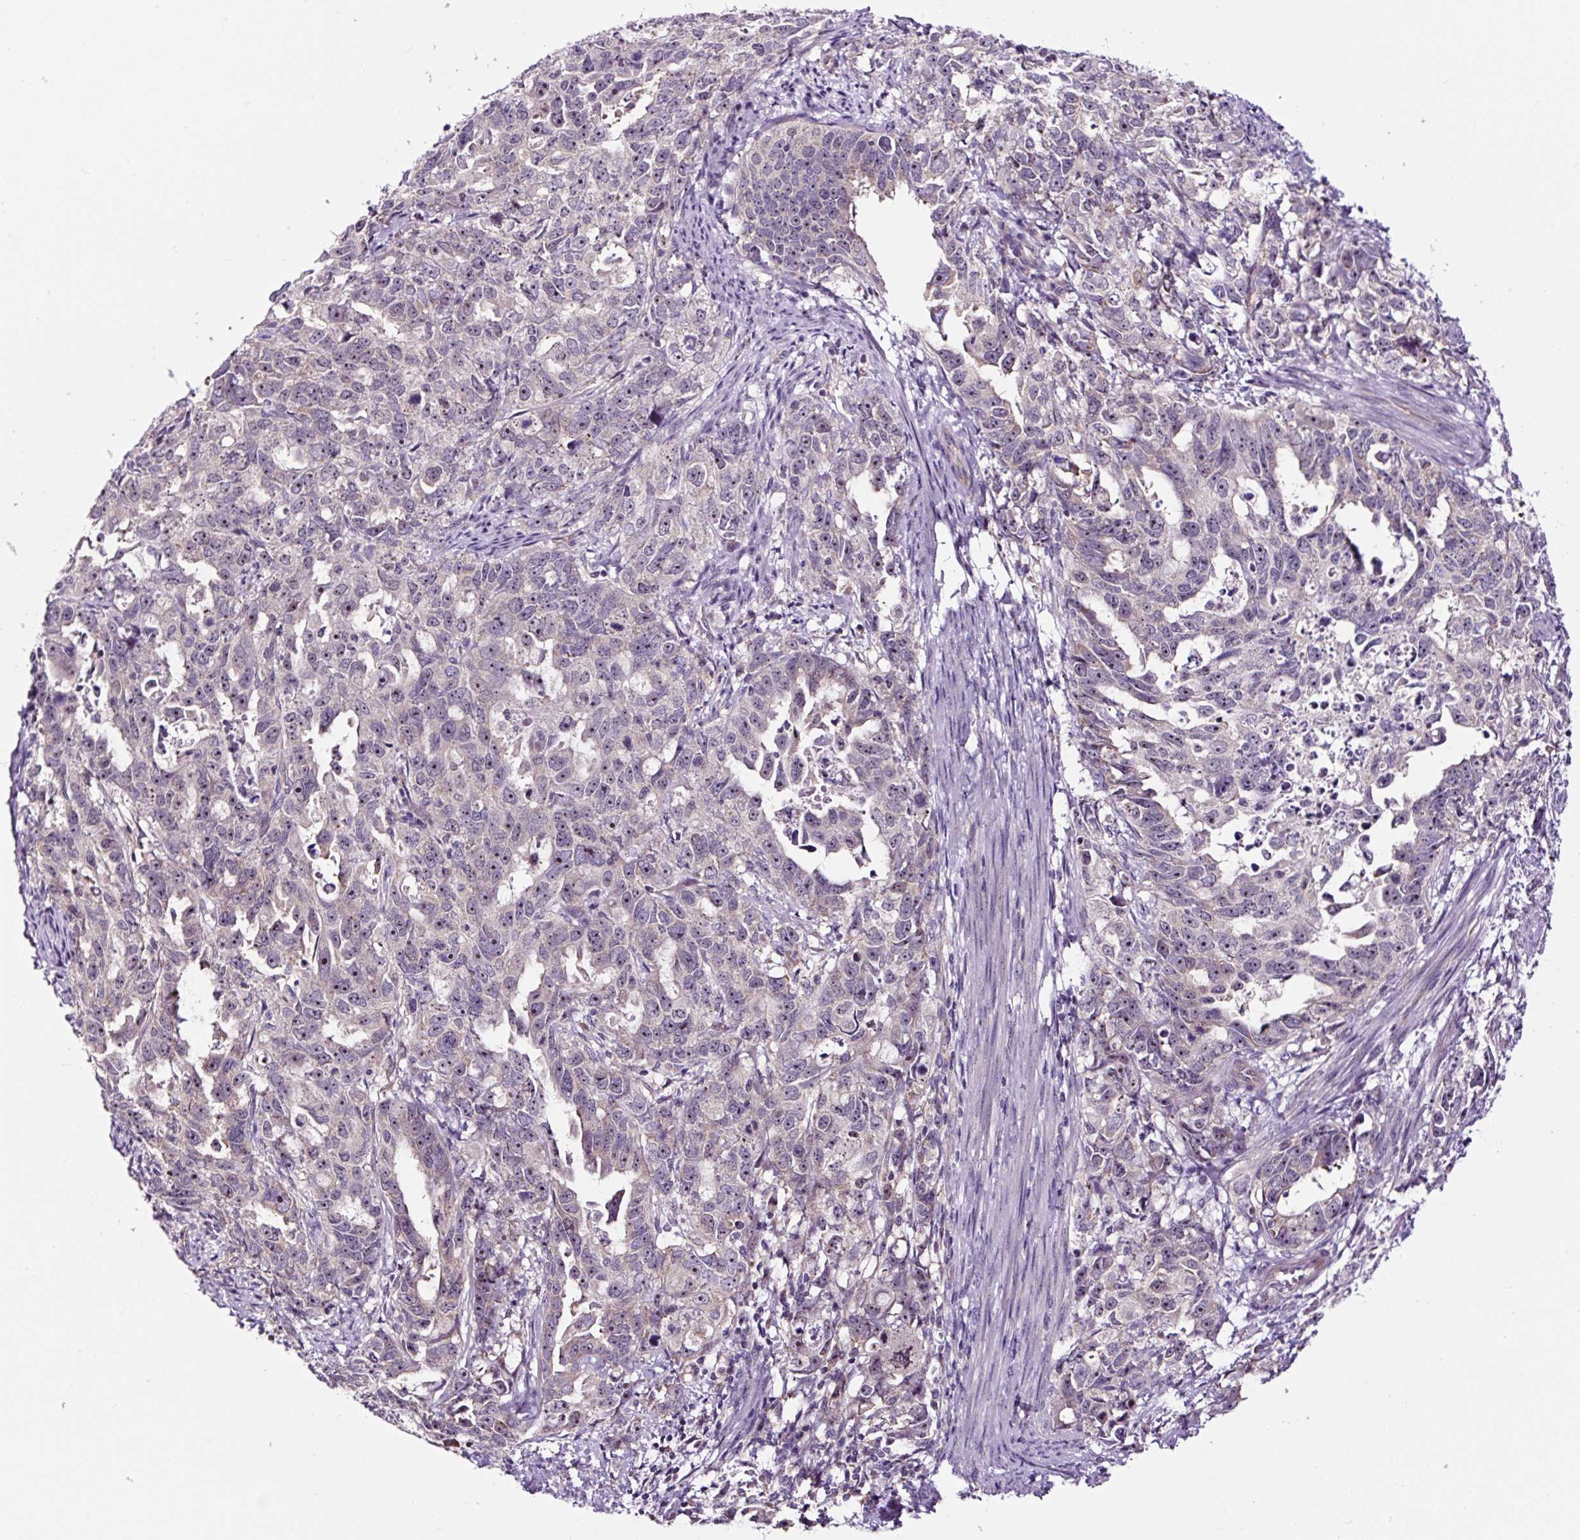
{"staining": {"intensity": "negative", "quantity": "none", "location": "none"}, "tissue": "endometrial cancer", "cell_type": "Tumor cells", "image_type": "cancer", "snomed": [{"axis": "morphology", "description": "Adenocarcinoma, NOS"}, {"axis": "topography", "description": "Endometrium"}], "caption": "IHC micrograph of human endometrial cancer stained for a protein (brown), which demonstrates no positivity in tumor cells.", "gene": "NOM1", "patient": {"sex": "female", "age": 65}}